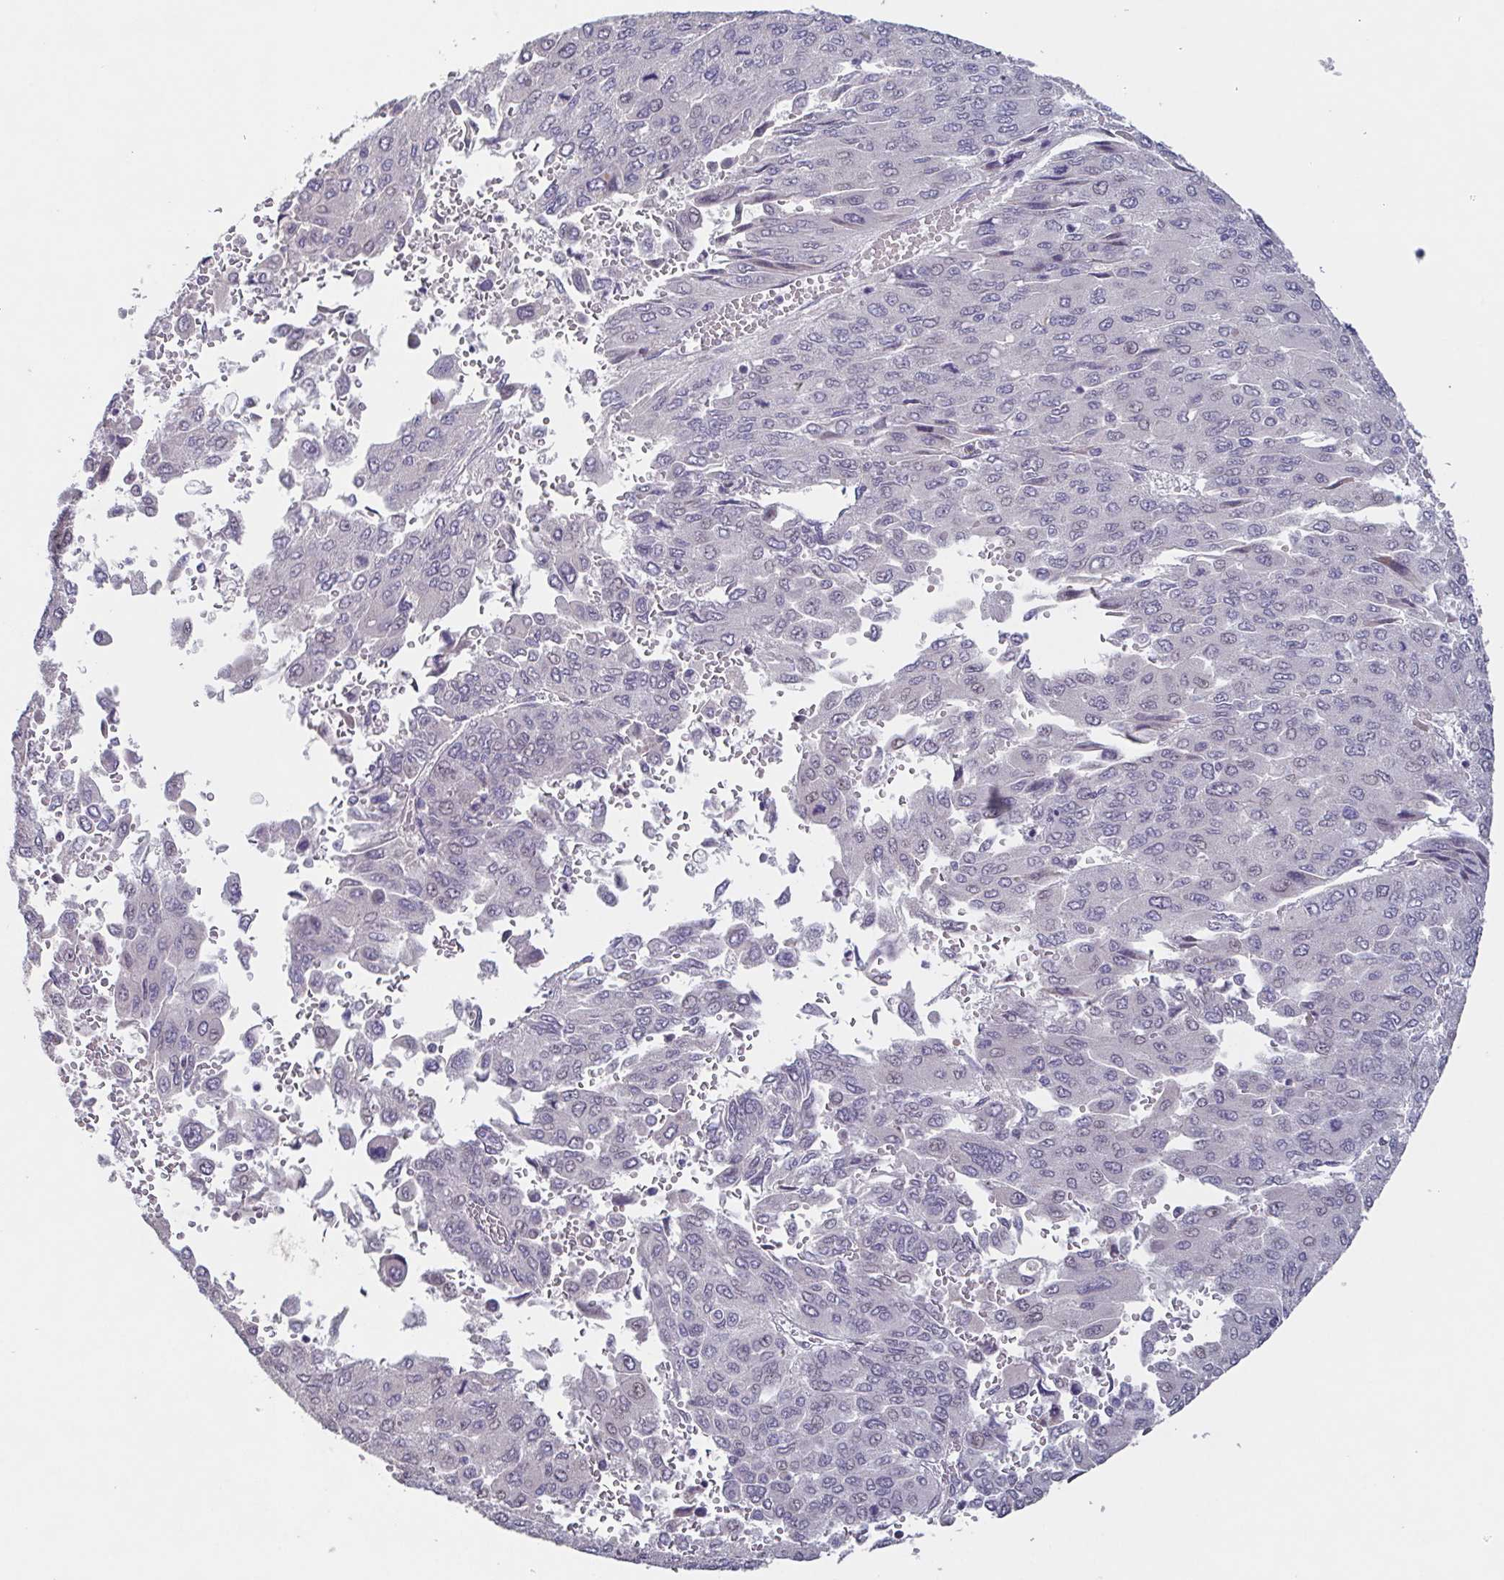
{"staining": {"intensity": "negative", "quantity": "none", "location": "none"}, "tissue": "liver cancer", "cell_type": "Tumor cells", "image_type": "cancer", "snomed": [{"axis": "morphology", "description": "Carcinoma, Hepatocellular, NOS"}, {"axis": "topography", "description": "Liver"}], "caption": "Immunohistochemistry photomicrograph of neoplastic tissue: hepatocellular carcinoma (liver) stained with DAB displays no significant protein positivity in tumor cells. (IHC, brightfield microscopy, high magnification).", "gene": "GHRL", "patient": {"sex": "female", "age": 41}}